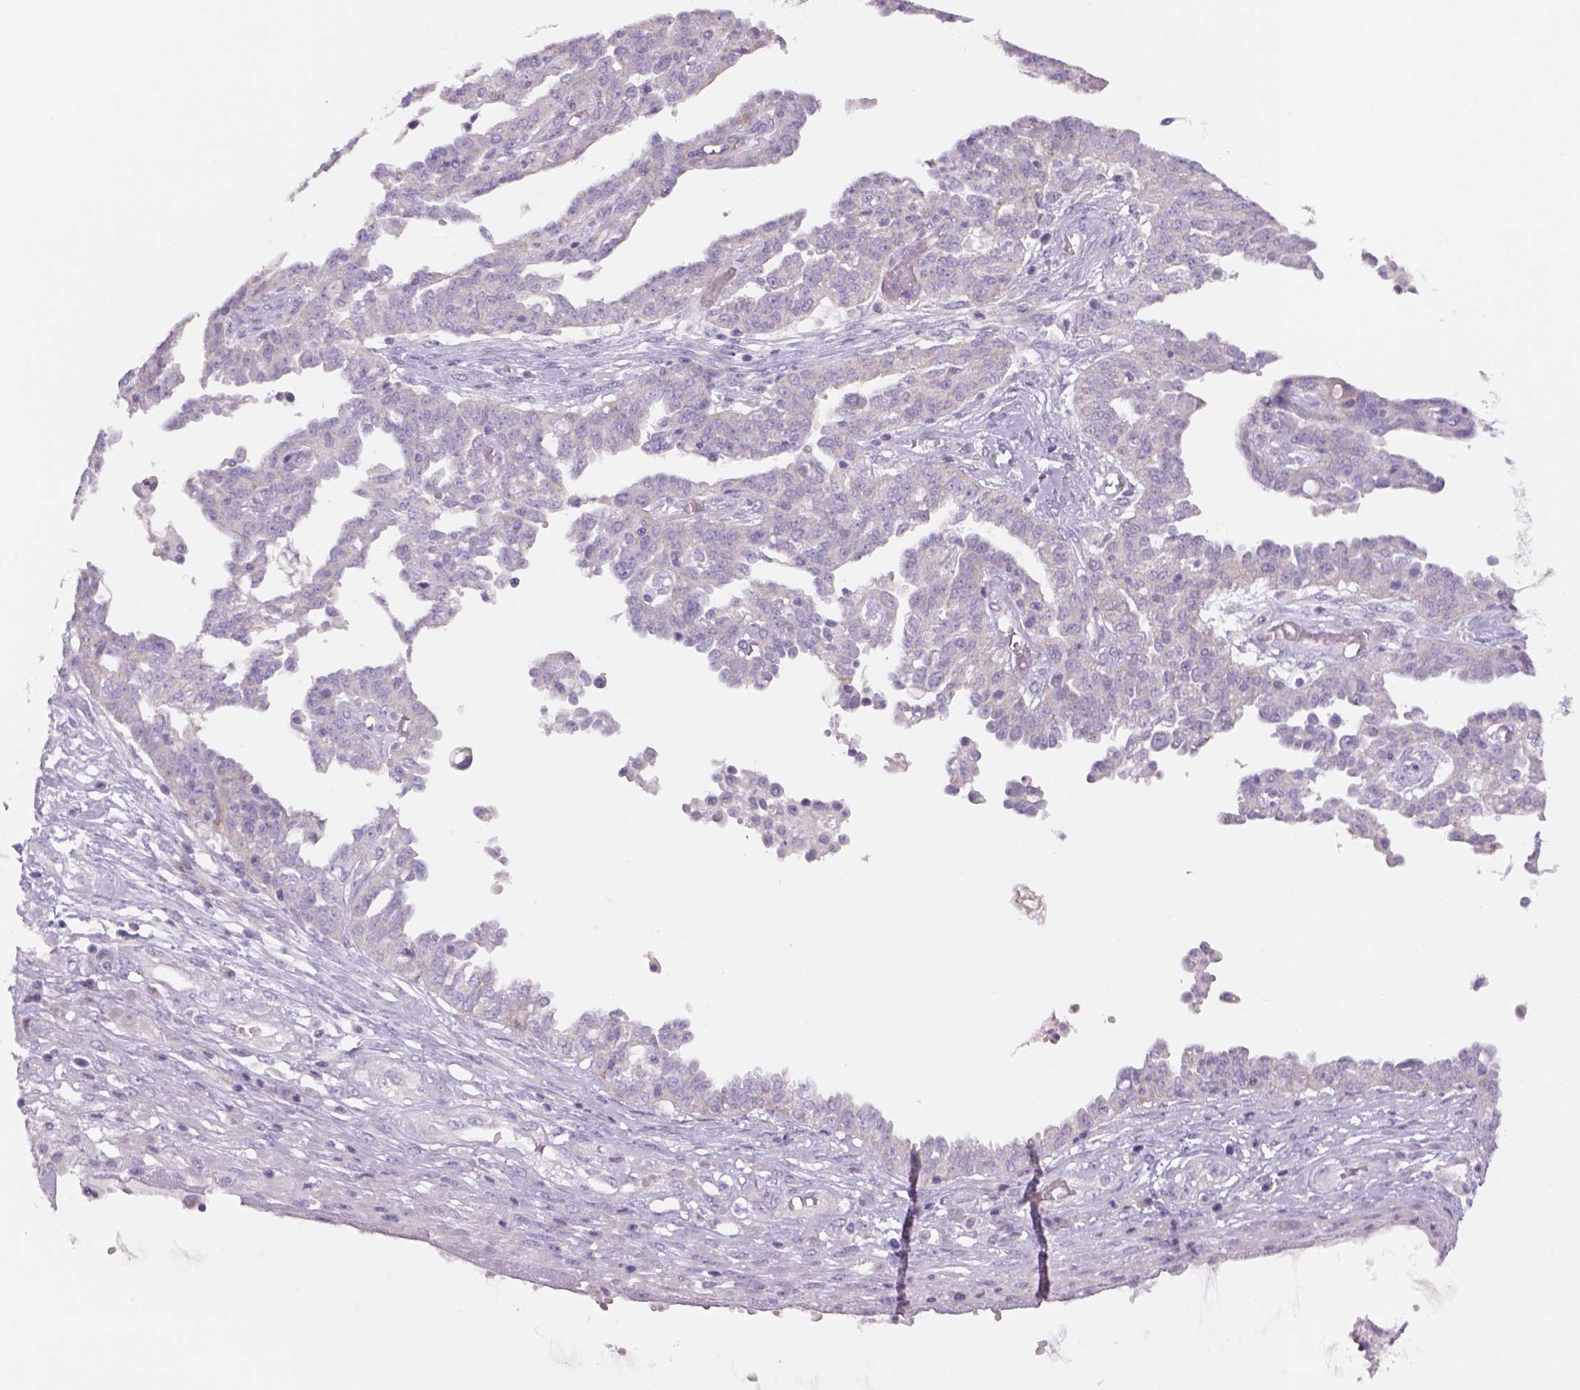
{"staining": {"intensity": "negative", "quantity": "none", "location": "none"}, "tissue": "ovarian cancer", "cell_type": "Tumor cells", "image_type": "cancer", "snomed": [{"axis": "morphology", "description": "Cystadenocarcinoma, serous, NOS"}, {"axis": "topography", "description": "Ovary"}], "caption": "The micrograph reveals no staining of tumor cells in ovarian serous cystadenocarcinoma. (DAB (3,3'-diaminobenzidine) IHC visualized using brightfield microscopy, high magnification).", "gene": "ADGRV1", "patient": {"sex": "female", "age": 67}}